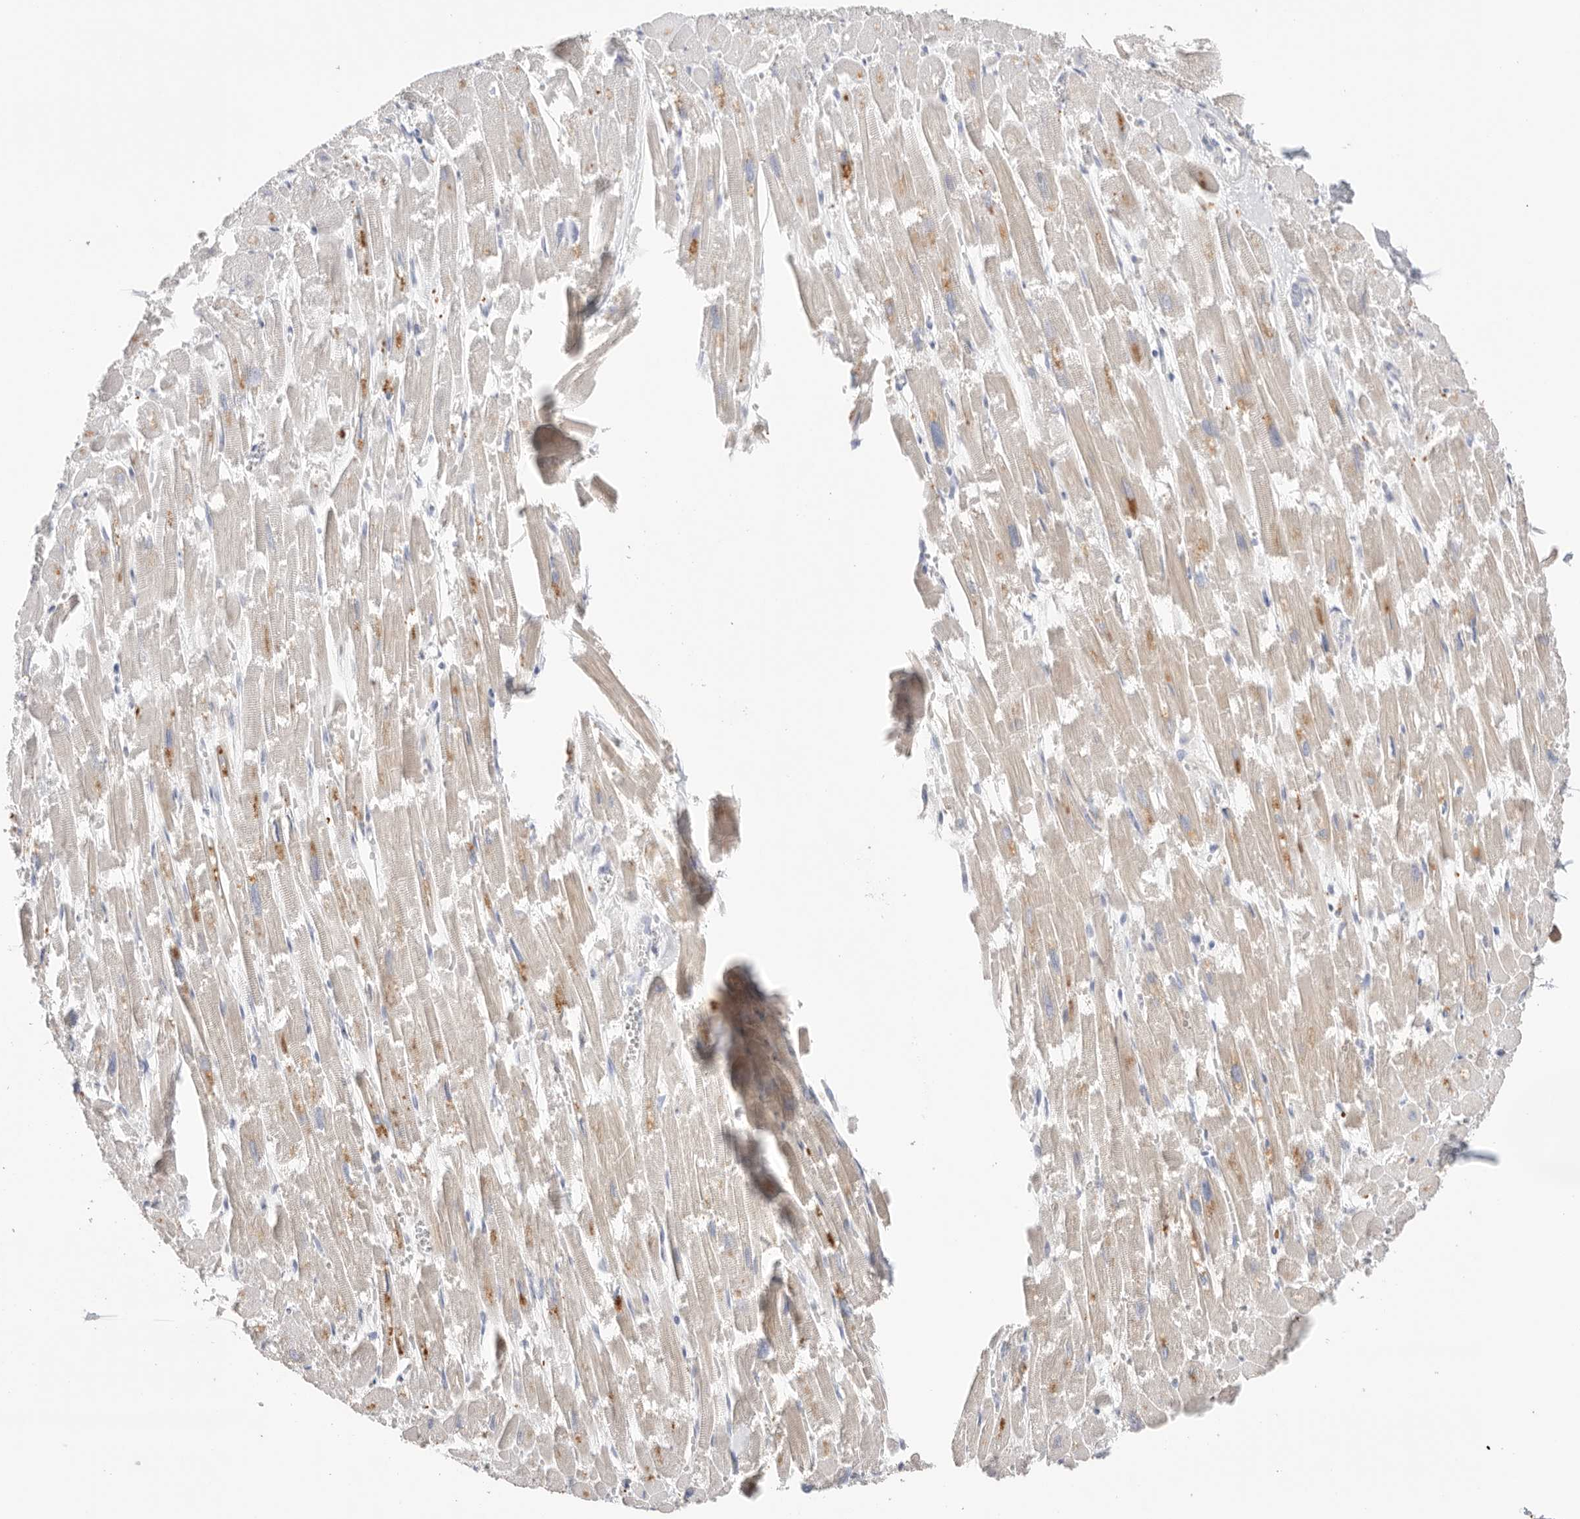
{"staining": {"intensity": "moderate", "quantity": "<25%", "location": "cytoplasmic/membranous"}, "tissue": "heart muscle", "cell_type": "Cardiomyocytes", "image_type": "normal", "snomed": [{"axis": "morphology", "description": "Normal tissue, NOS"}, {"axis": "topography", "description": "Heart"}], "caption": "Heart muscle stained for a protein reveals moderate cytoplasmic/membranous positivity in cardiomyocytes. The staining was performed using DAB, with brown indicating positive protein expression. Nuclei are stained blue with hematoxylin.", "gene": "GGH", "patient": {"sex": "male", "age": 54}}